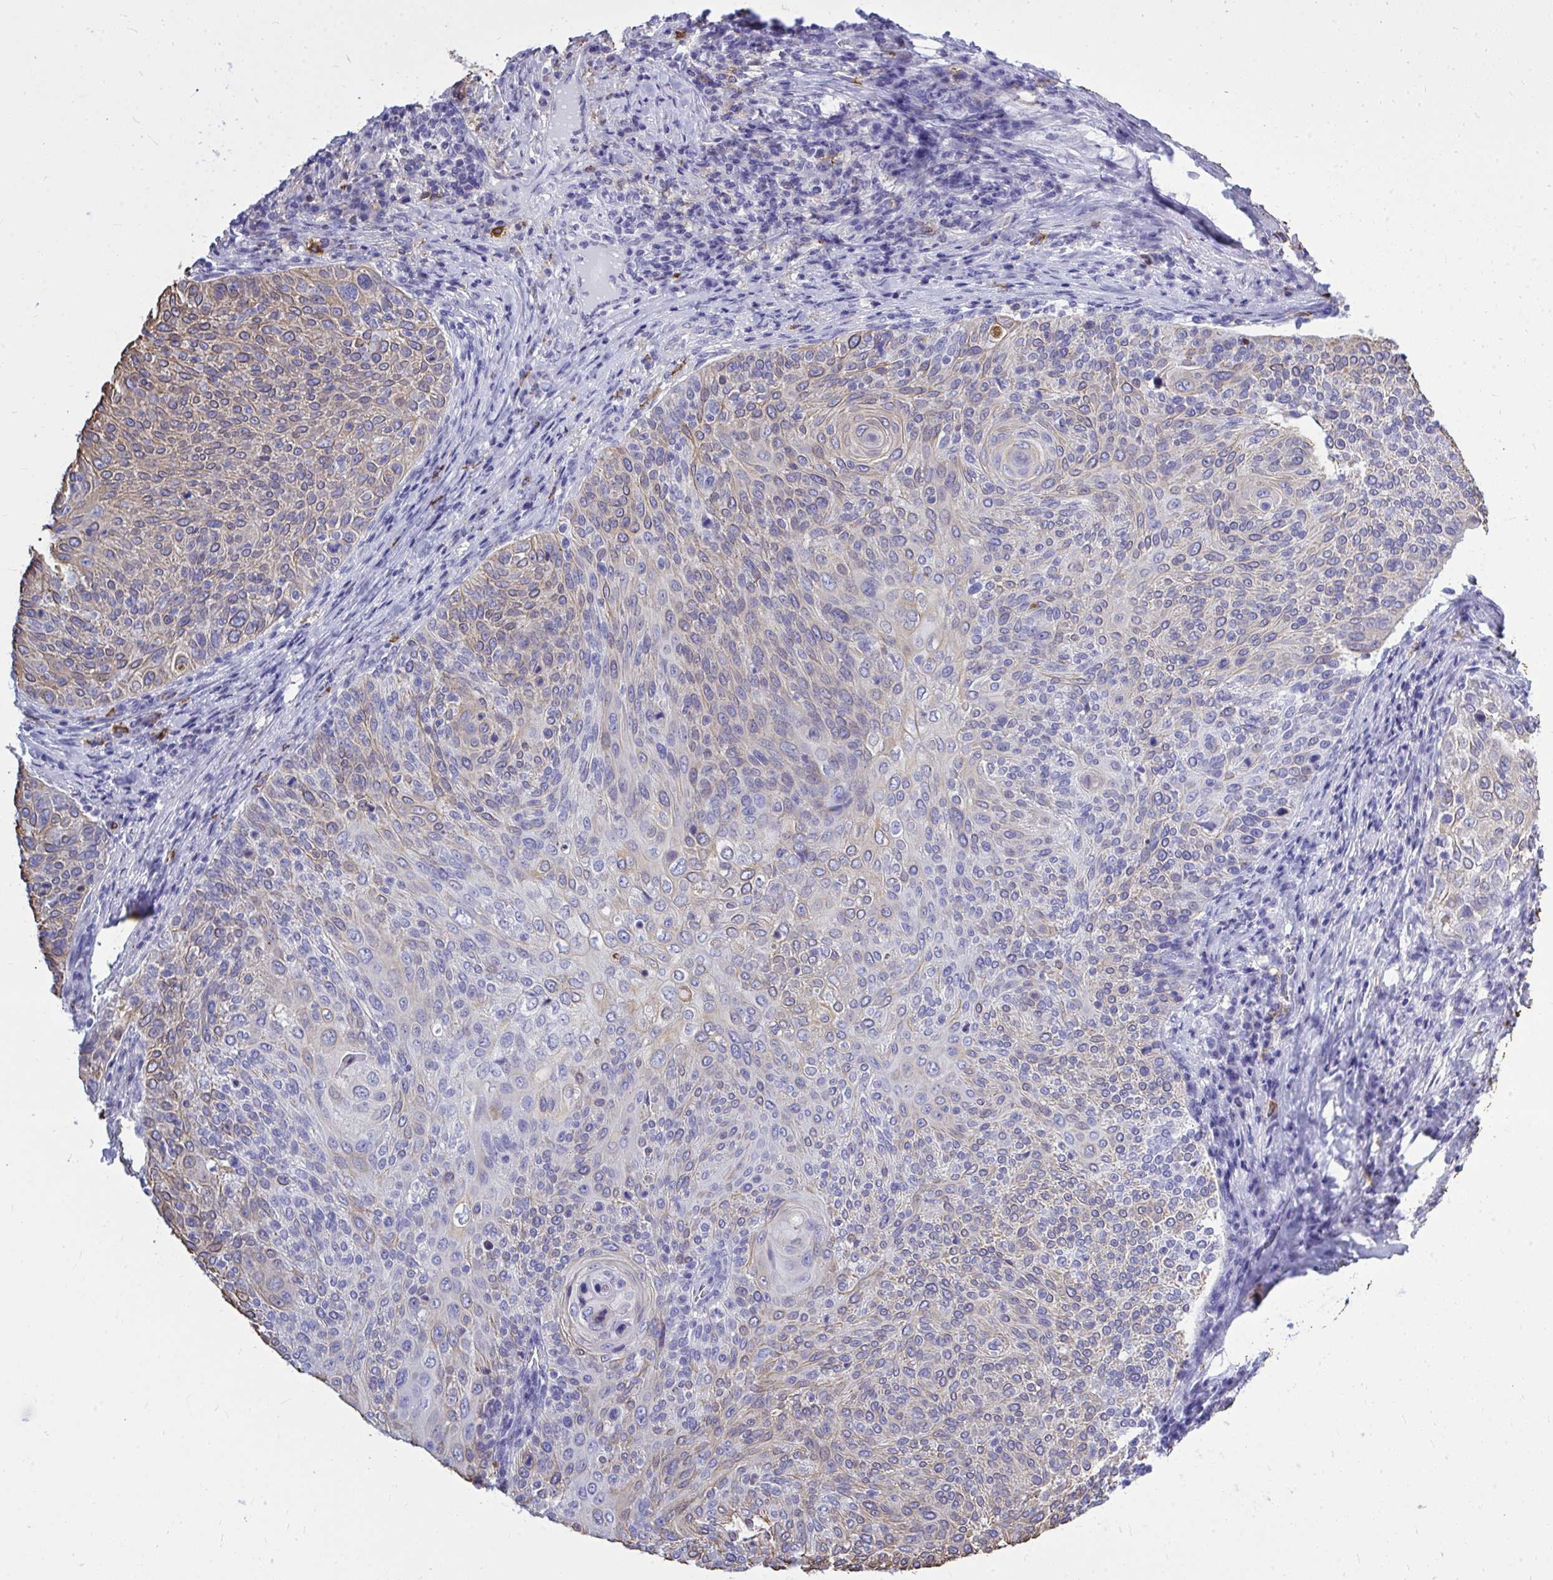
{"staining": {"intensity": "weak", "quantity": "25%-75%", "location": "cytoplasmic/membranous"}, "tissue": "cervical cancer", "cell_type": "Tumor cells", "image_type": "cancer", "snomed": [{"axis": "morphology", "description": "Squamous cell carcinoma, NOS"}, {"axis": "topography", "description": "Cervix"}], "caption": "Cervical squamous cell carcinoma stained with a protein marker reveals weak staining in tumor cells.", "gene": "PSD", "patient": {"sex": "female", "age": 31}}